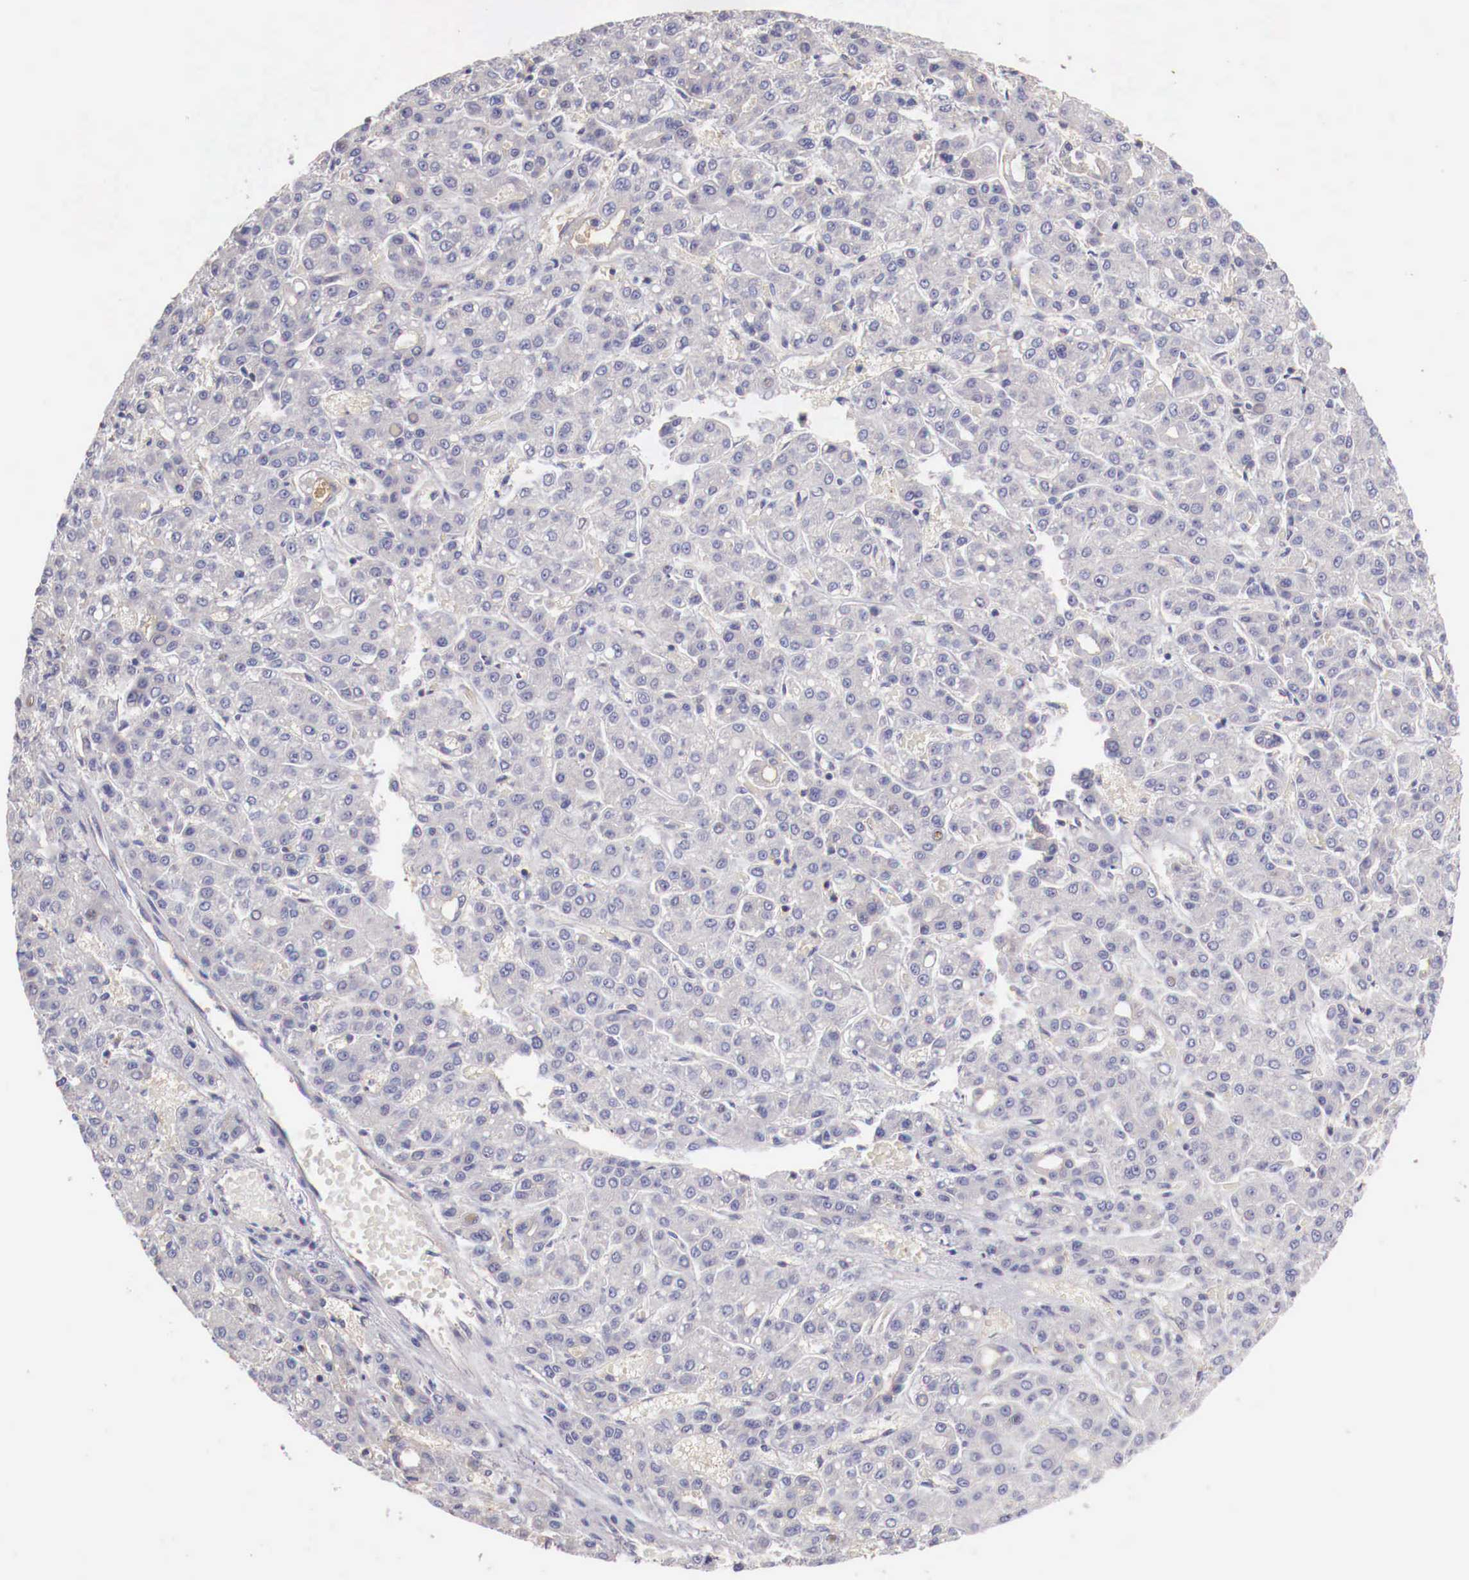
{"staining": {"intensity": "negative", "quantity": "none", "location": "none"}, "tissue": "liver cancer", "cell_type": "Tumor cells", "image_type": "cancer", "snomed": [{"axis": "morphology", "description": "Carcinoma, Hepatocellular, NOS"}, {"axis": "topography", "description": "Liver"}], "caption": "DAB immunohistochemical staining of liver cancer exhibits no significant positivity in tumor cells. (DAB immunohistochemistry visualized using brightfield microscopy, high magnification).", "gene": "PITPNA", "patient": {"sex": "male", "age": 69}}